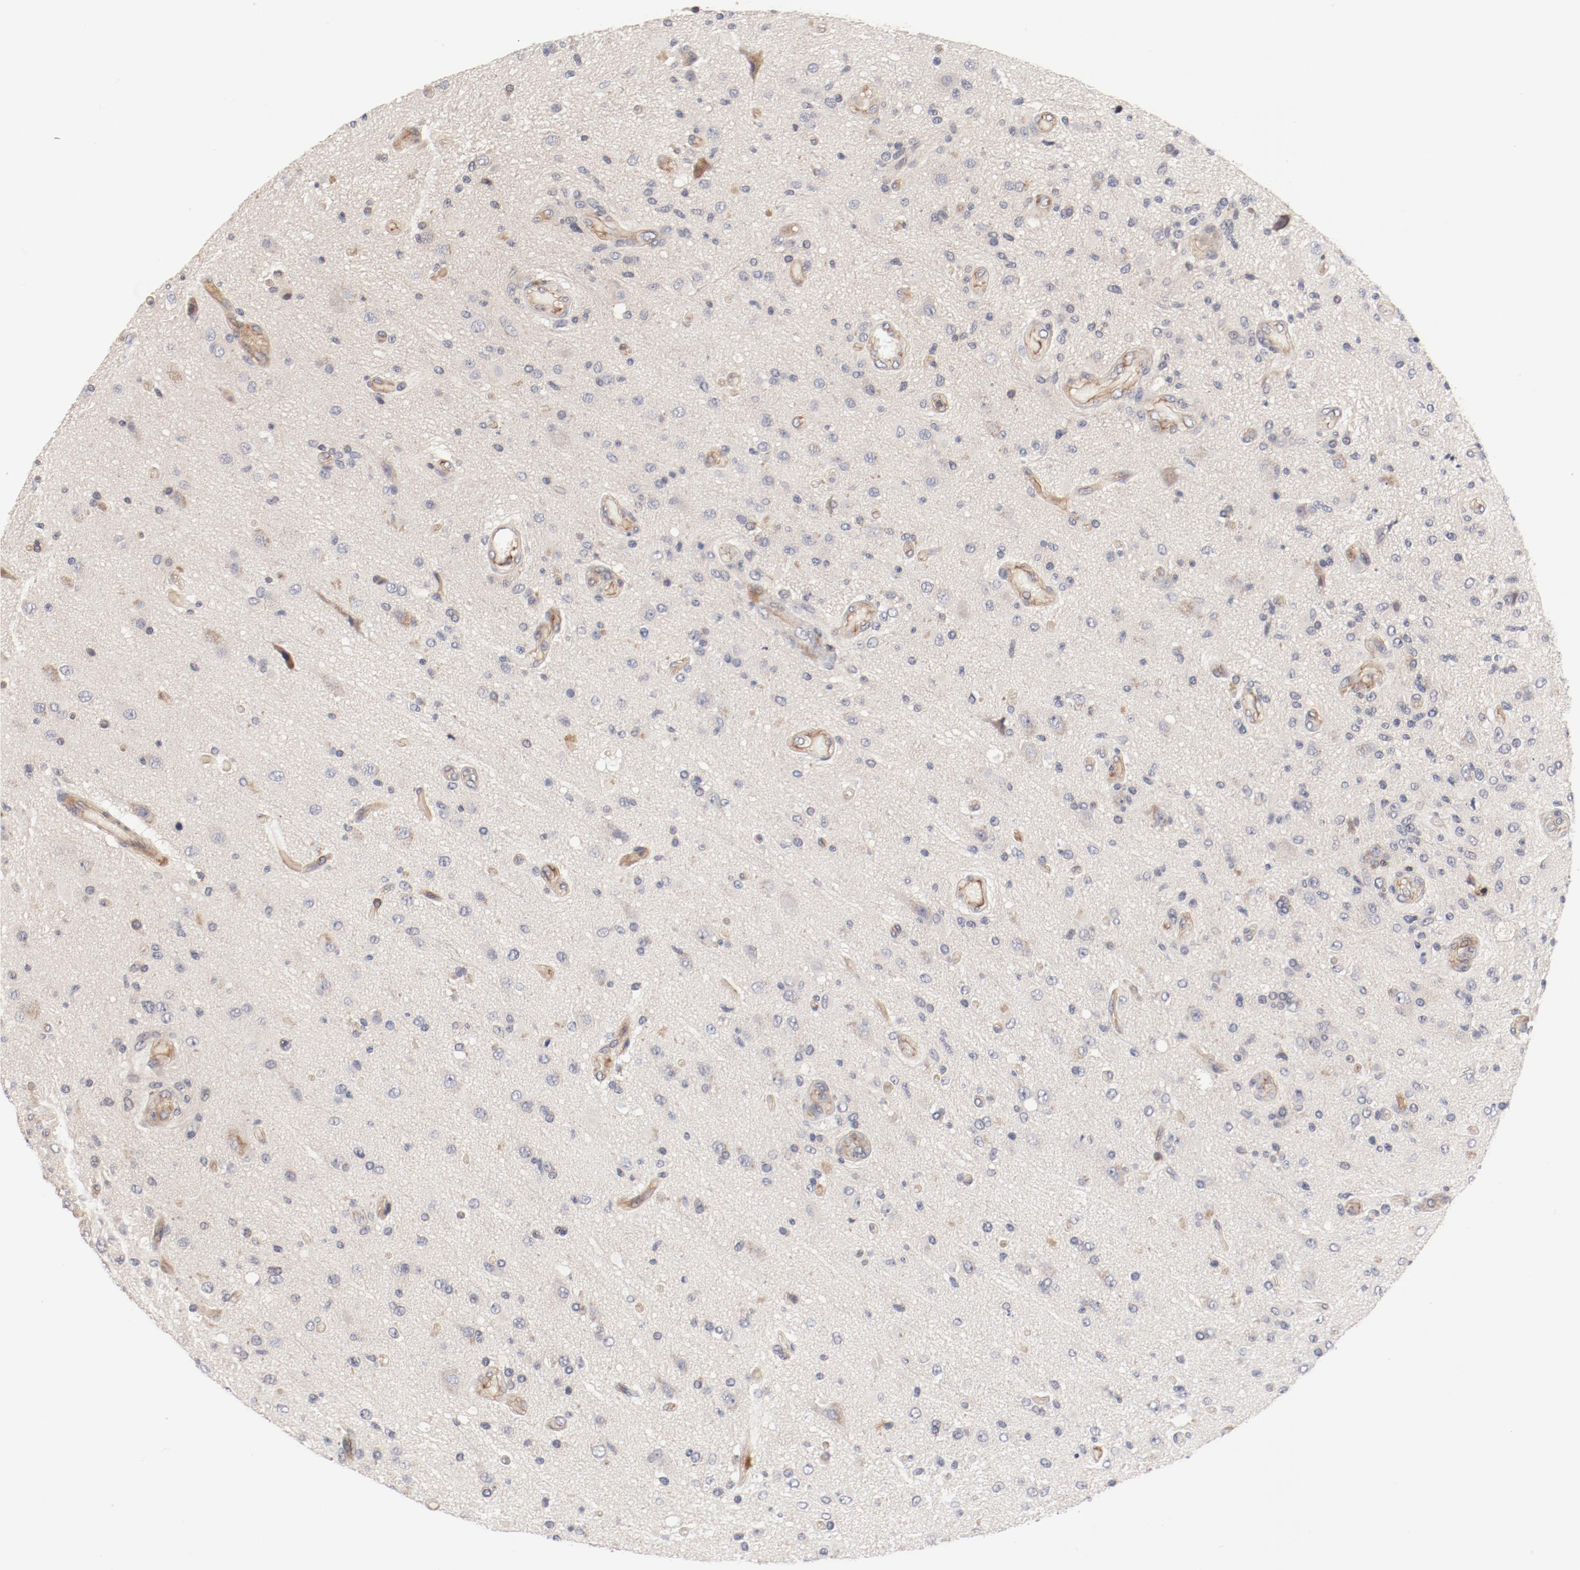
{"staining": {"intensity": "weak", "quantity": "<25%", "location": "cytoplasmic/membranous"}, "tissue": "glioma", "cell_type": "Tumor cells", "image_type": "cancer", "snomed": [{"axis": "morphology", "description": "Normal tissue, NOS"}, {"axis": "morphology", "description": "Glioma, malignant, High grade"}, {"axis": "topography", "description": "Cerebral cortex"}], "caption": "Tumor cells are negative for brown protein staining in high-grade glioma (malignant). (DAB immunohistochemistry (IHC) with hematoxylin counter stain).", "gene": "ZNF267", "patient": {"sex": "male", "age": 77}}